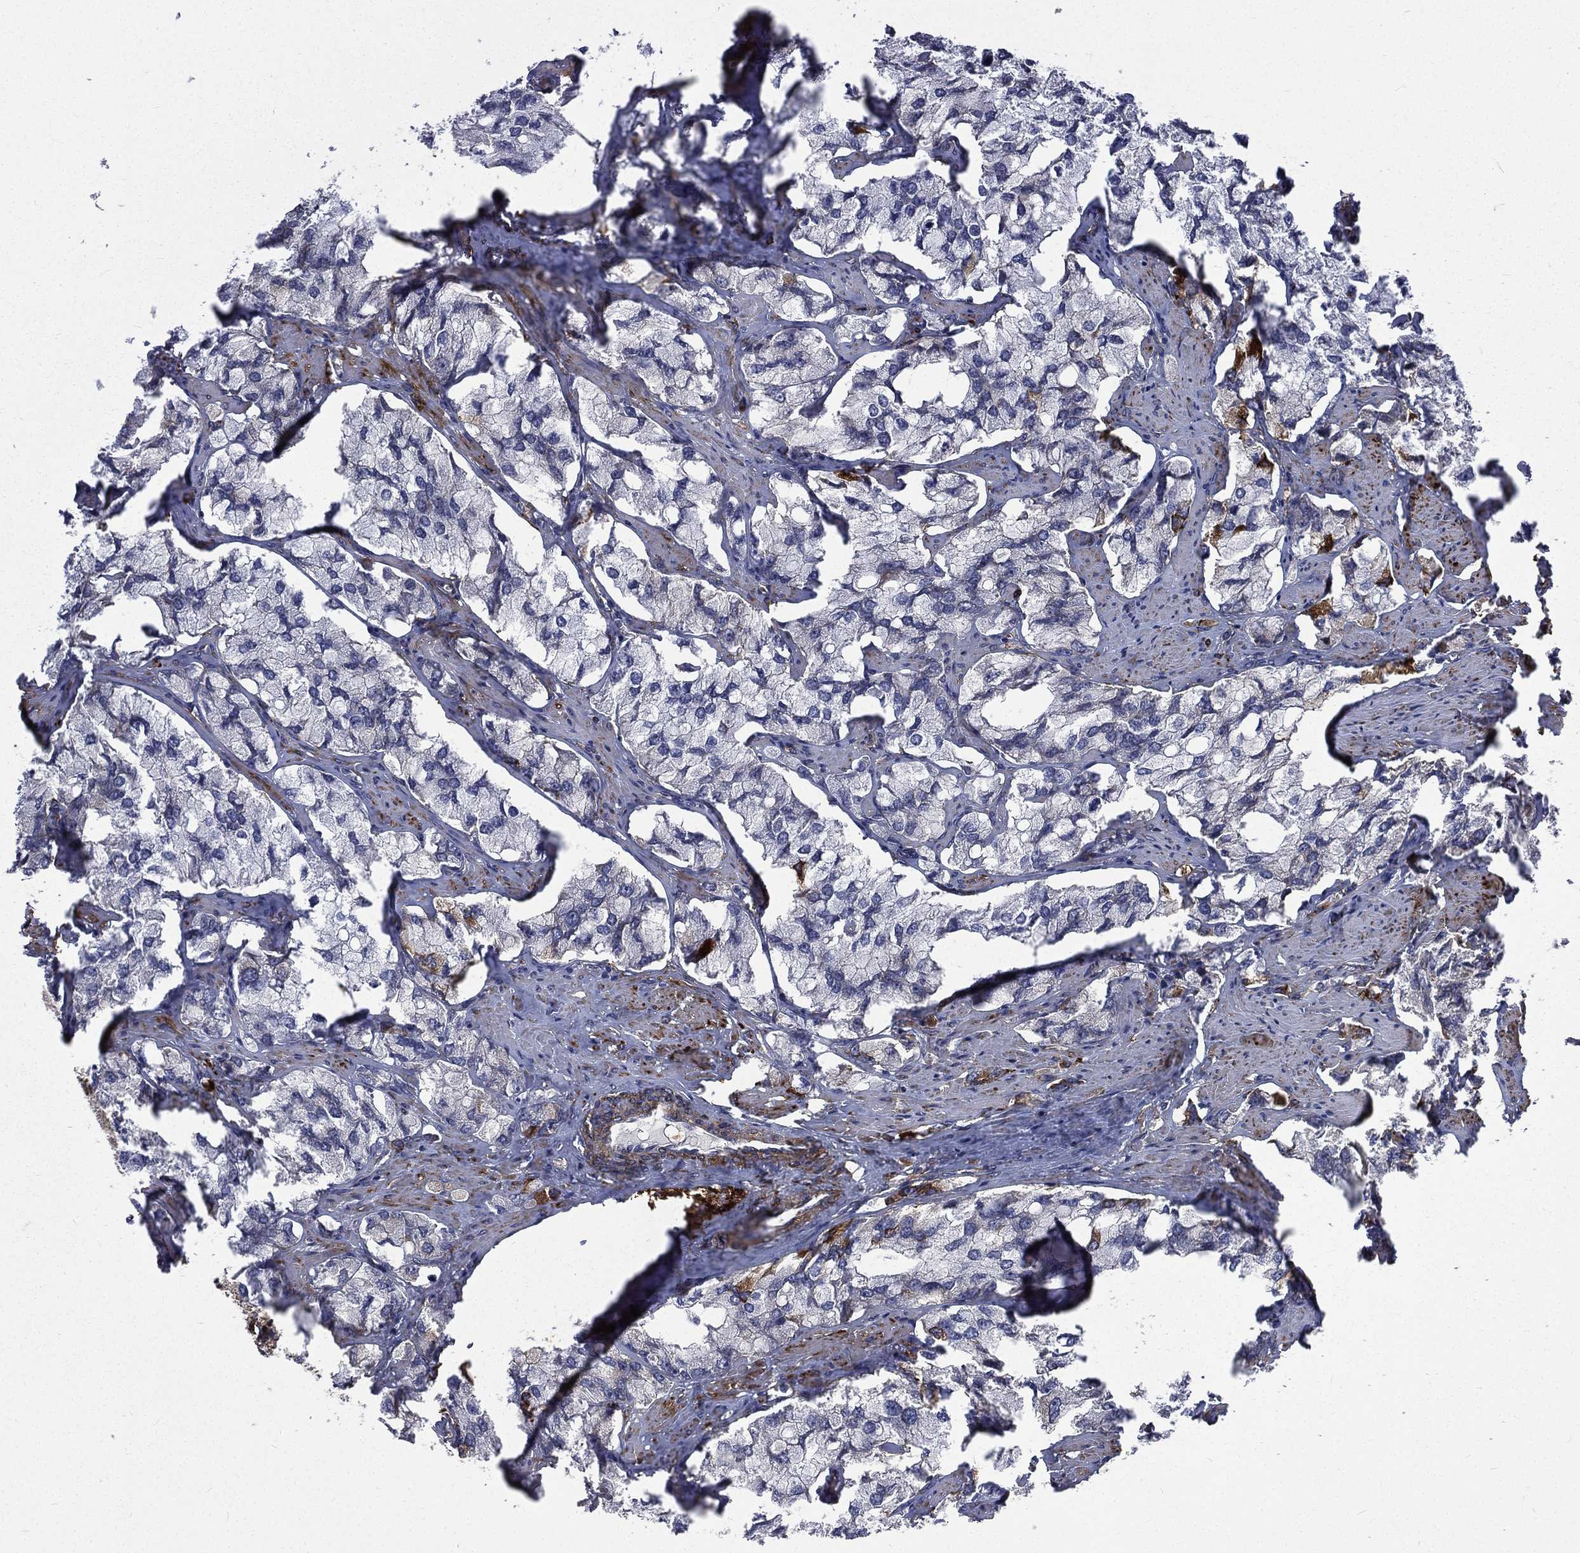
{"staining": {"intensity": "negative", "quantity": "none", "location": "none"}, "tissue": "prostate cancer", "cell_type": "Tumor cells", "image_type": "cancer", "snomed": [{"axis": "morphology", "description": "Adenocarcinoma, NOS"}, {"axis": "topography", "description": "Prostate and seminal vesicle, NOS"}, {"axis": "topography", "description": "Prostate"}], "caption": "An image of human adenocarcinoma (prostate) is negative for staining in tumor cells.", "gene": "PPFIBP1", "patient": {"sex": "male", "age": 64}}